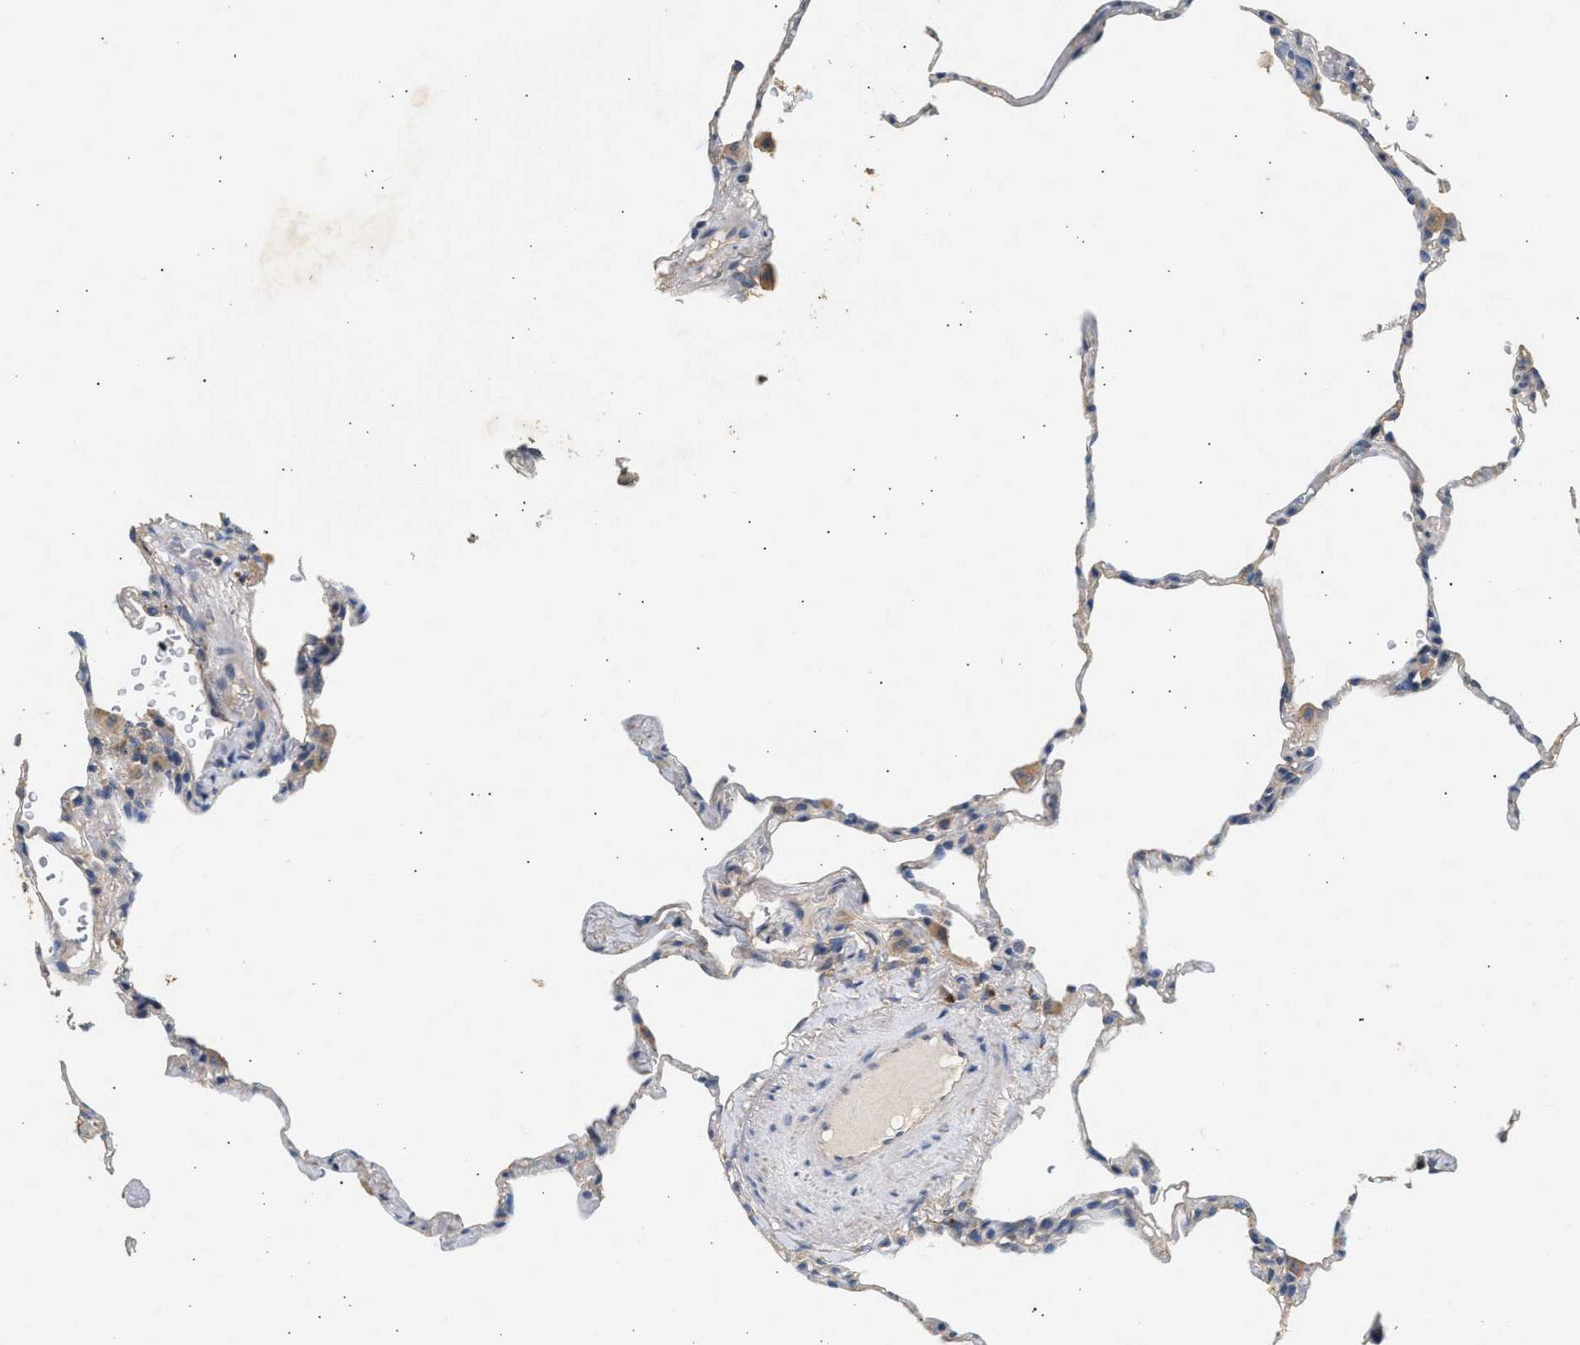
{"staining": {"intensity": "weak", "quantity": "<25%", "location": "cytoplasmic/membranous"}, "tissue": "lung", "cell_type": "Alveolar cells", "image_type": "normal", "snomed": [{"axis": "morphology", "description": "Normal tissue, NOS"}, {"axis": "topography", "description": "Lung"}], "caption": "The immunohistochemistry (IHC) histopathology image has no significant expression in alveolar cells of lung. (Immunohistochemistry, brightfield microscopy, high magnification).", "gene": "WDR31", "patient": {"sex": "male", "age": 59}}